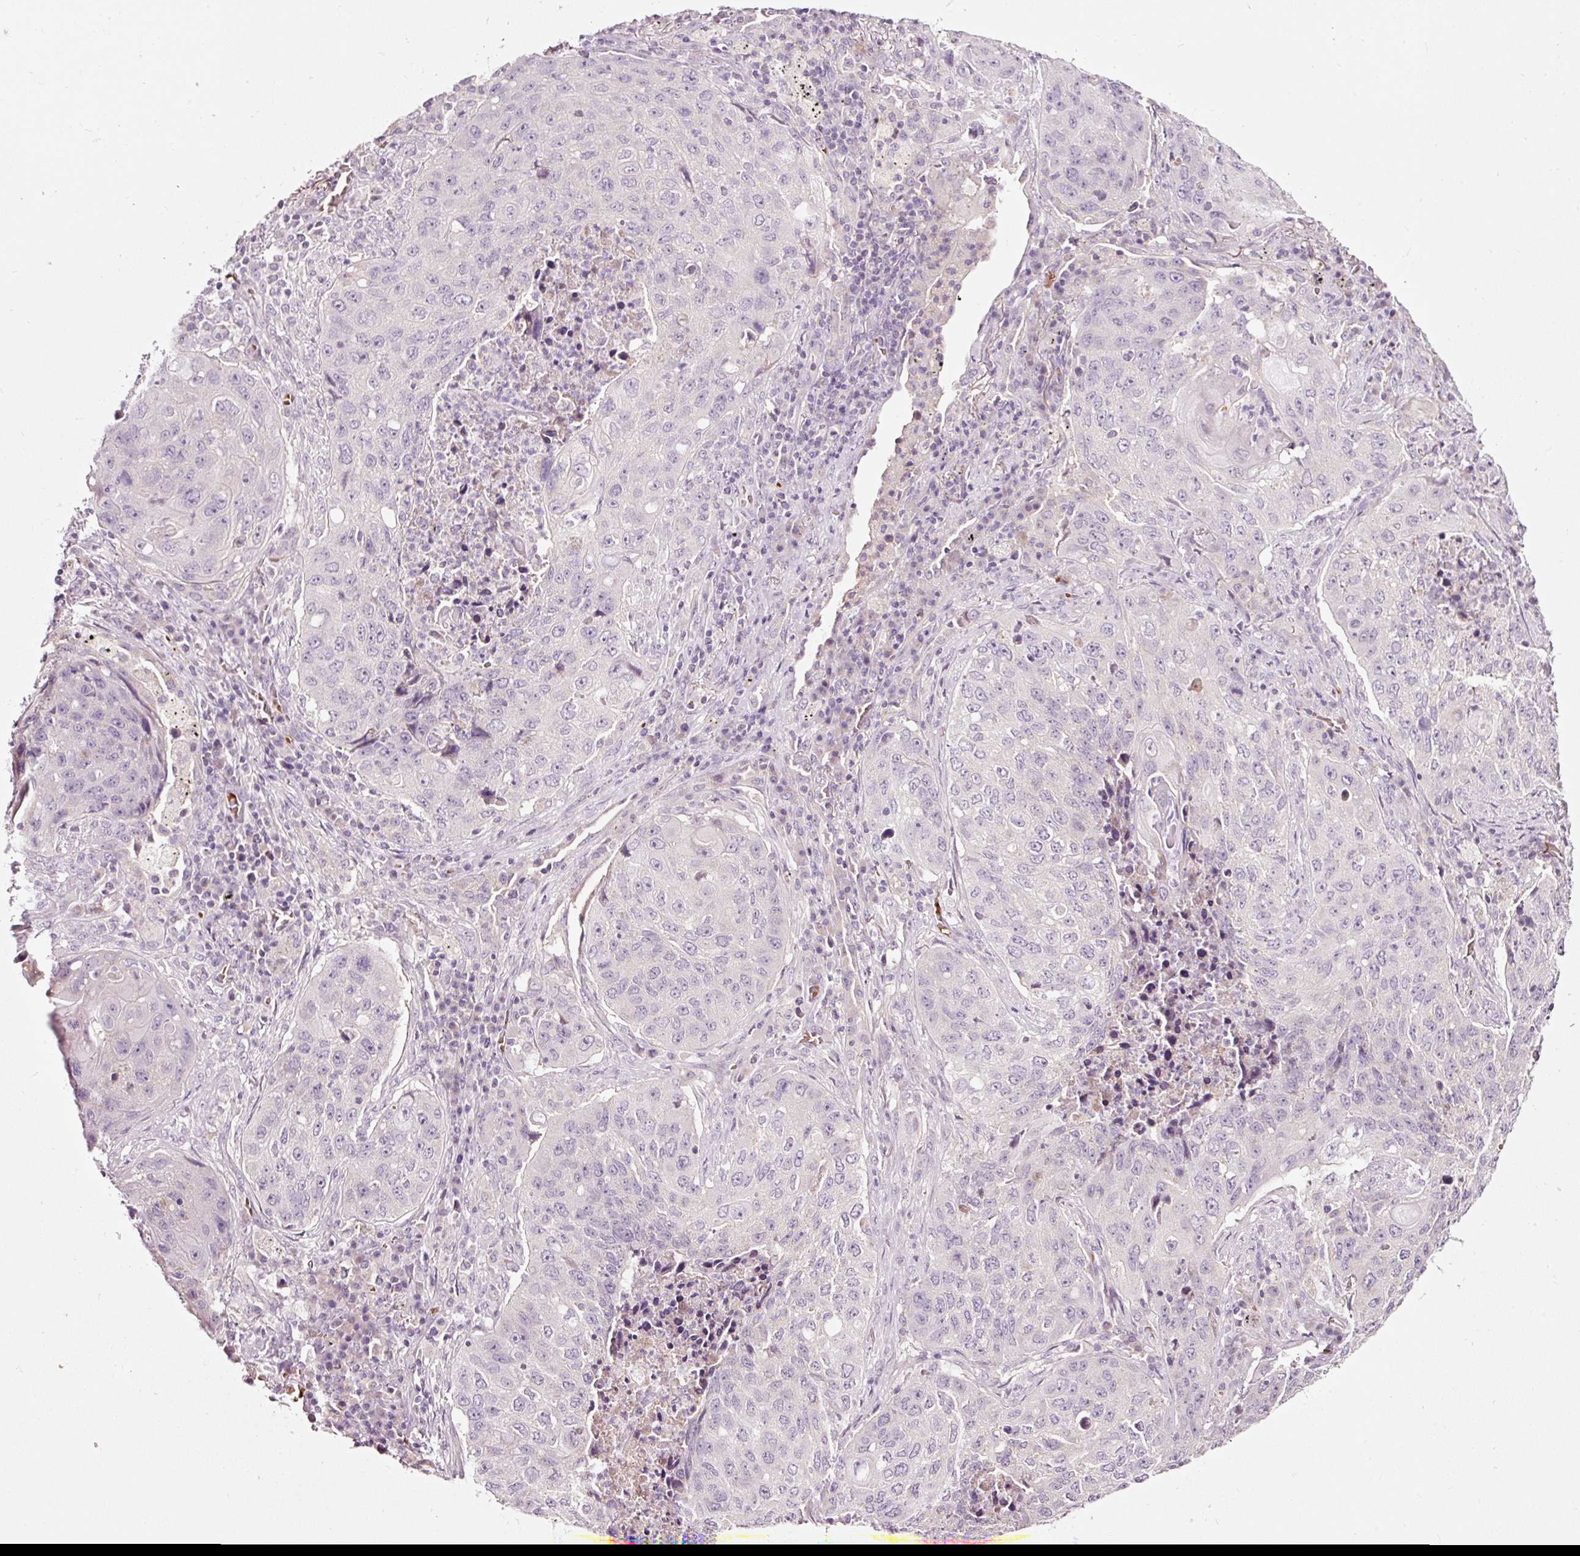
{"staining": {"intensity": "negative", "quantity": "none", "location": "none"}, "tissue": "lung cancer", "cell_type": "Tumor cells", "image_type": "cancer", "snomed": [{"axis": "morphology", "description": "Squamous cell carcinoma, NOS"}, {"axis": "topography", "description": "Lung"}], "caption": "Immunohistochemistry (IHC) image of human squamous cell carcinoma (lung) stained for a protein (brown), which exhibits no expression in tumor cells. The staining was performed using DAB (3,3'-diaminobenzidine) to visualize the protein expression in brown, while the nuclei were stained in blue with hematoxylin (Magnification: 20x).", "gene": "LDHAL6B", "patient": {"sex": "female", "age": 63}}